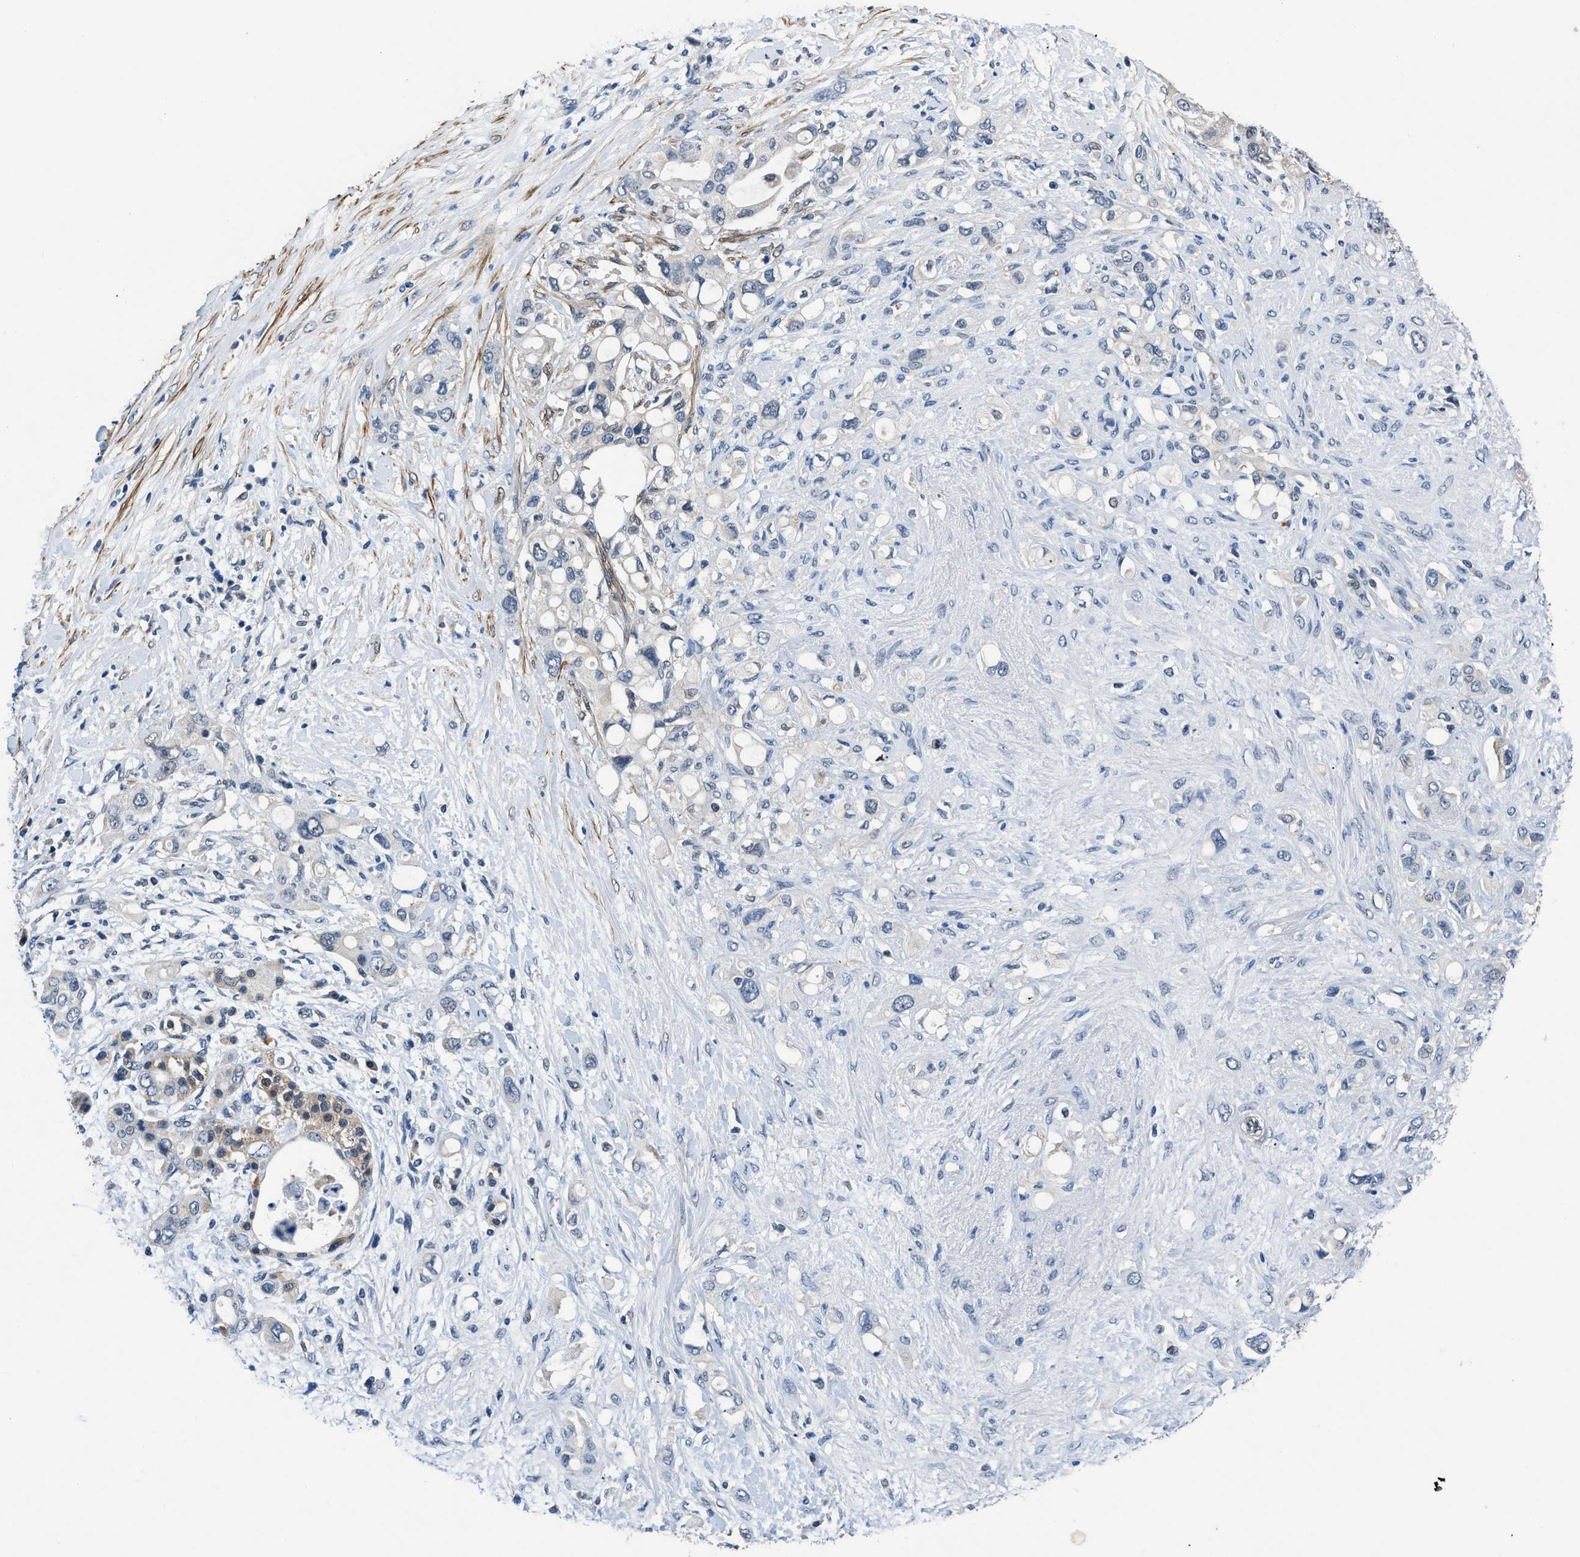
{"staining": {"intensity": "negative", "quantity": "none", "location": "none"}, "tissue": "pancreatic cancer", "cell_type": "Tumor cells", "image_type": "cancer", "snomed": [{"axis": "morphology", "description": "Adenocarcinoma, NOS"}, {"axis": "topography", "description": "Pancreas"}], "caption": "A photomicrograph of human pancreatic cancer is negative for staining in tumor cells.", "gene": "LANCL2", "patient": {"sex": "female", "age": 56}}